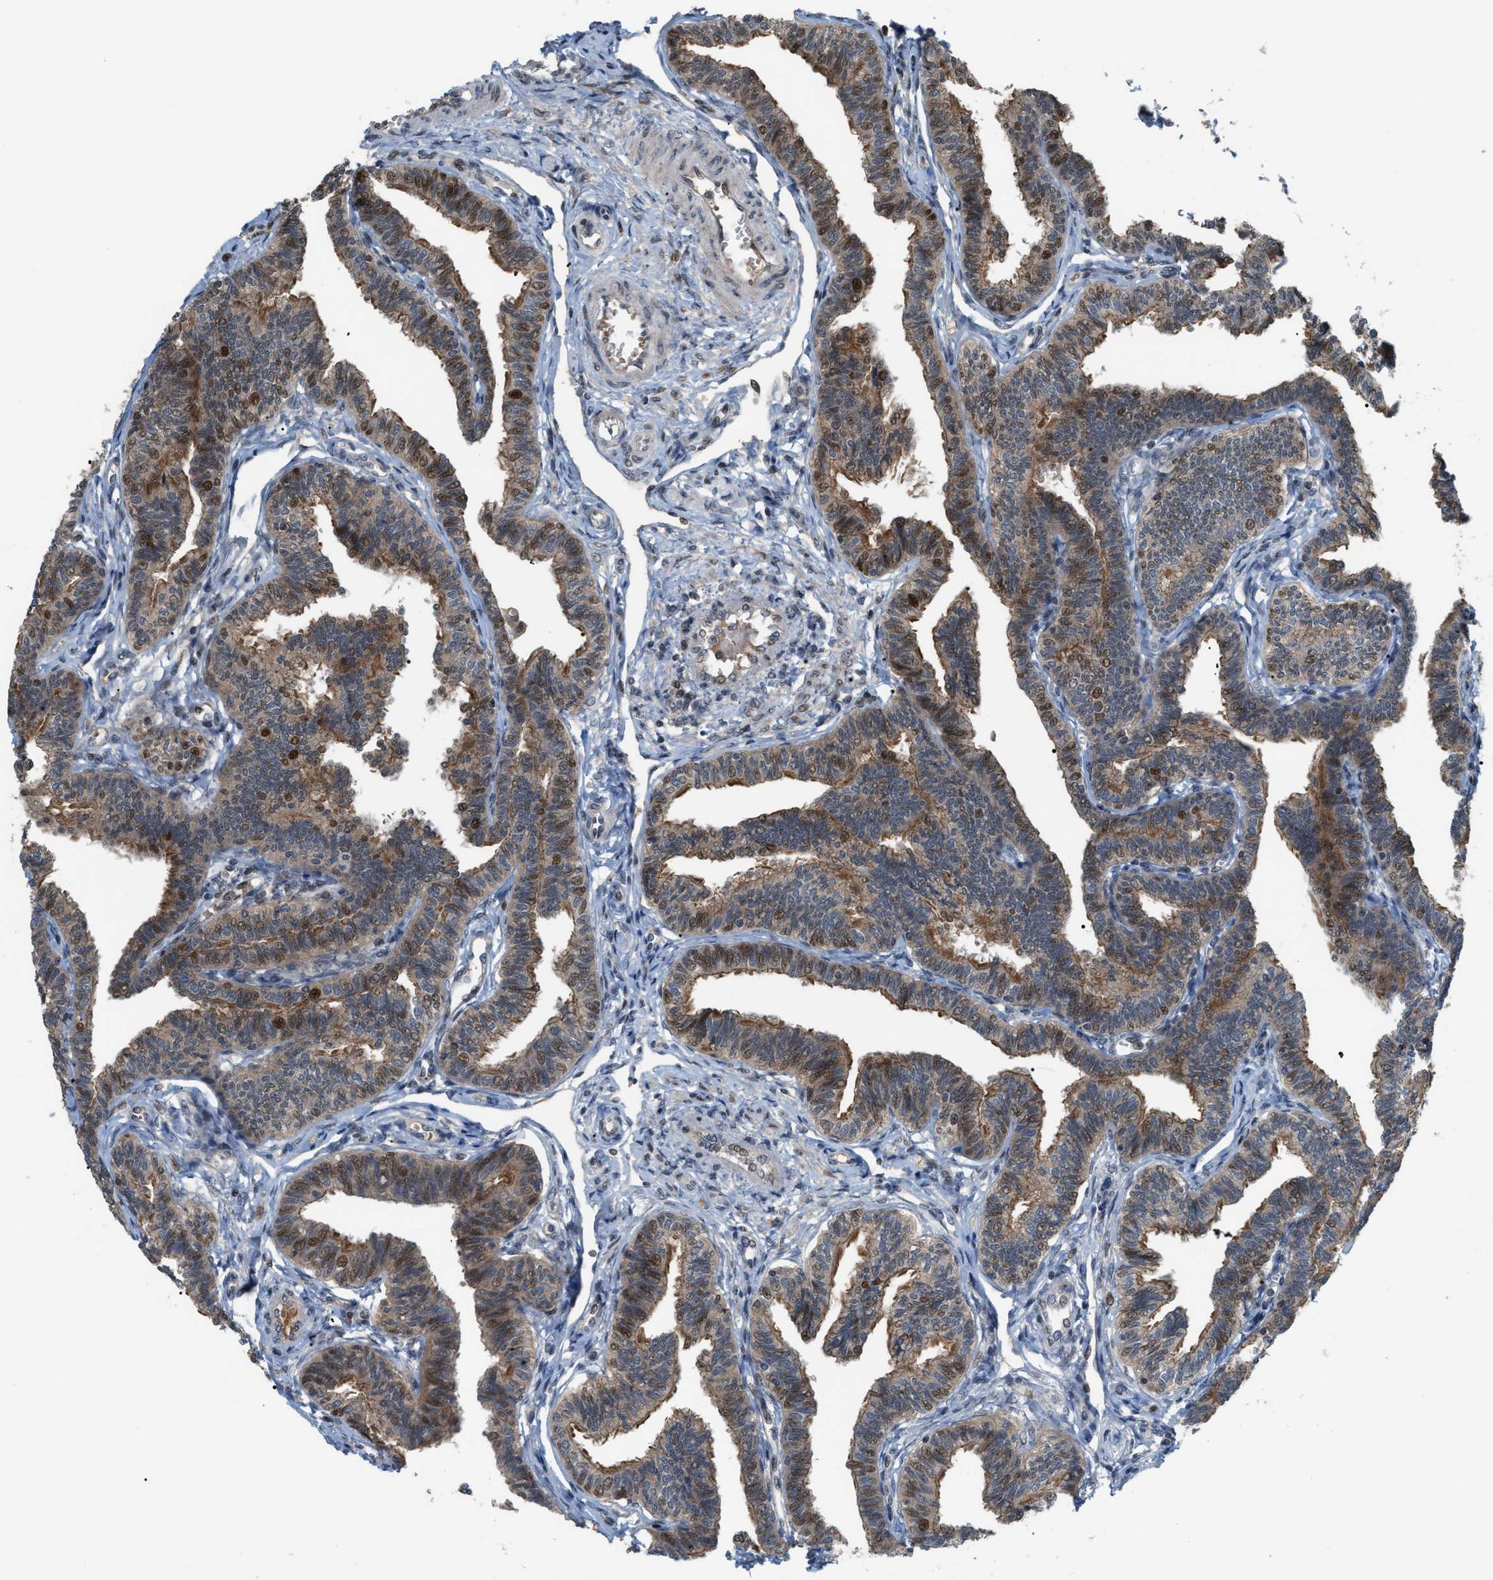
{"staining": {"intensity": "moderate", "quantity": ">75%", "location": "cytoplasmic/membranous,nuclear"}, "tissue": "fallopian tube", "cell_type": "Glandular cells", "image_type": "normal", "snomed": [{"axis": "morphology", "description": "Normal tissue, NOS"}, {"axis": "topography", "description": "Fallopian tube"}, {"axis": "topography", "description": "Ovary"}], "caption": "This histopathology image exhibits unremarkable fallopian tube stained with IHC to label a protein in brown. The cytoplasmic/membranous,nuclear of glandular cells show moderate positivity for the protein. Nuclei are counter-stained blue.", "gene": "RFFL", "patient": {"sex": "female", "age": 23}}